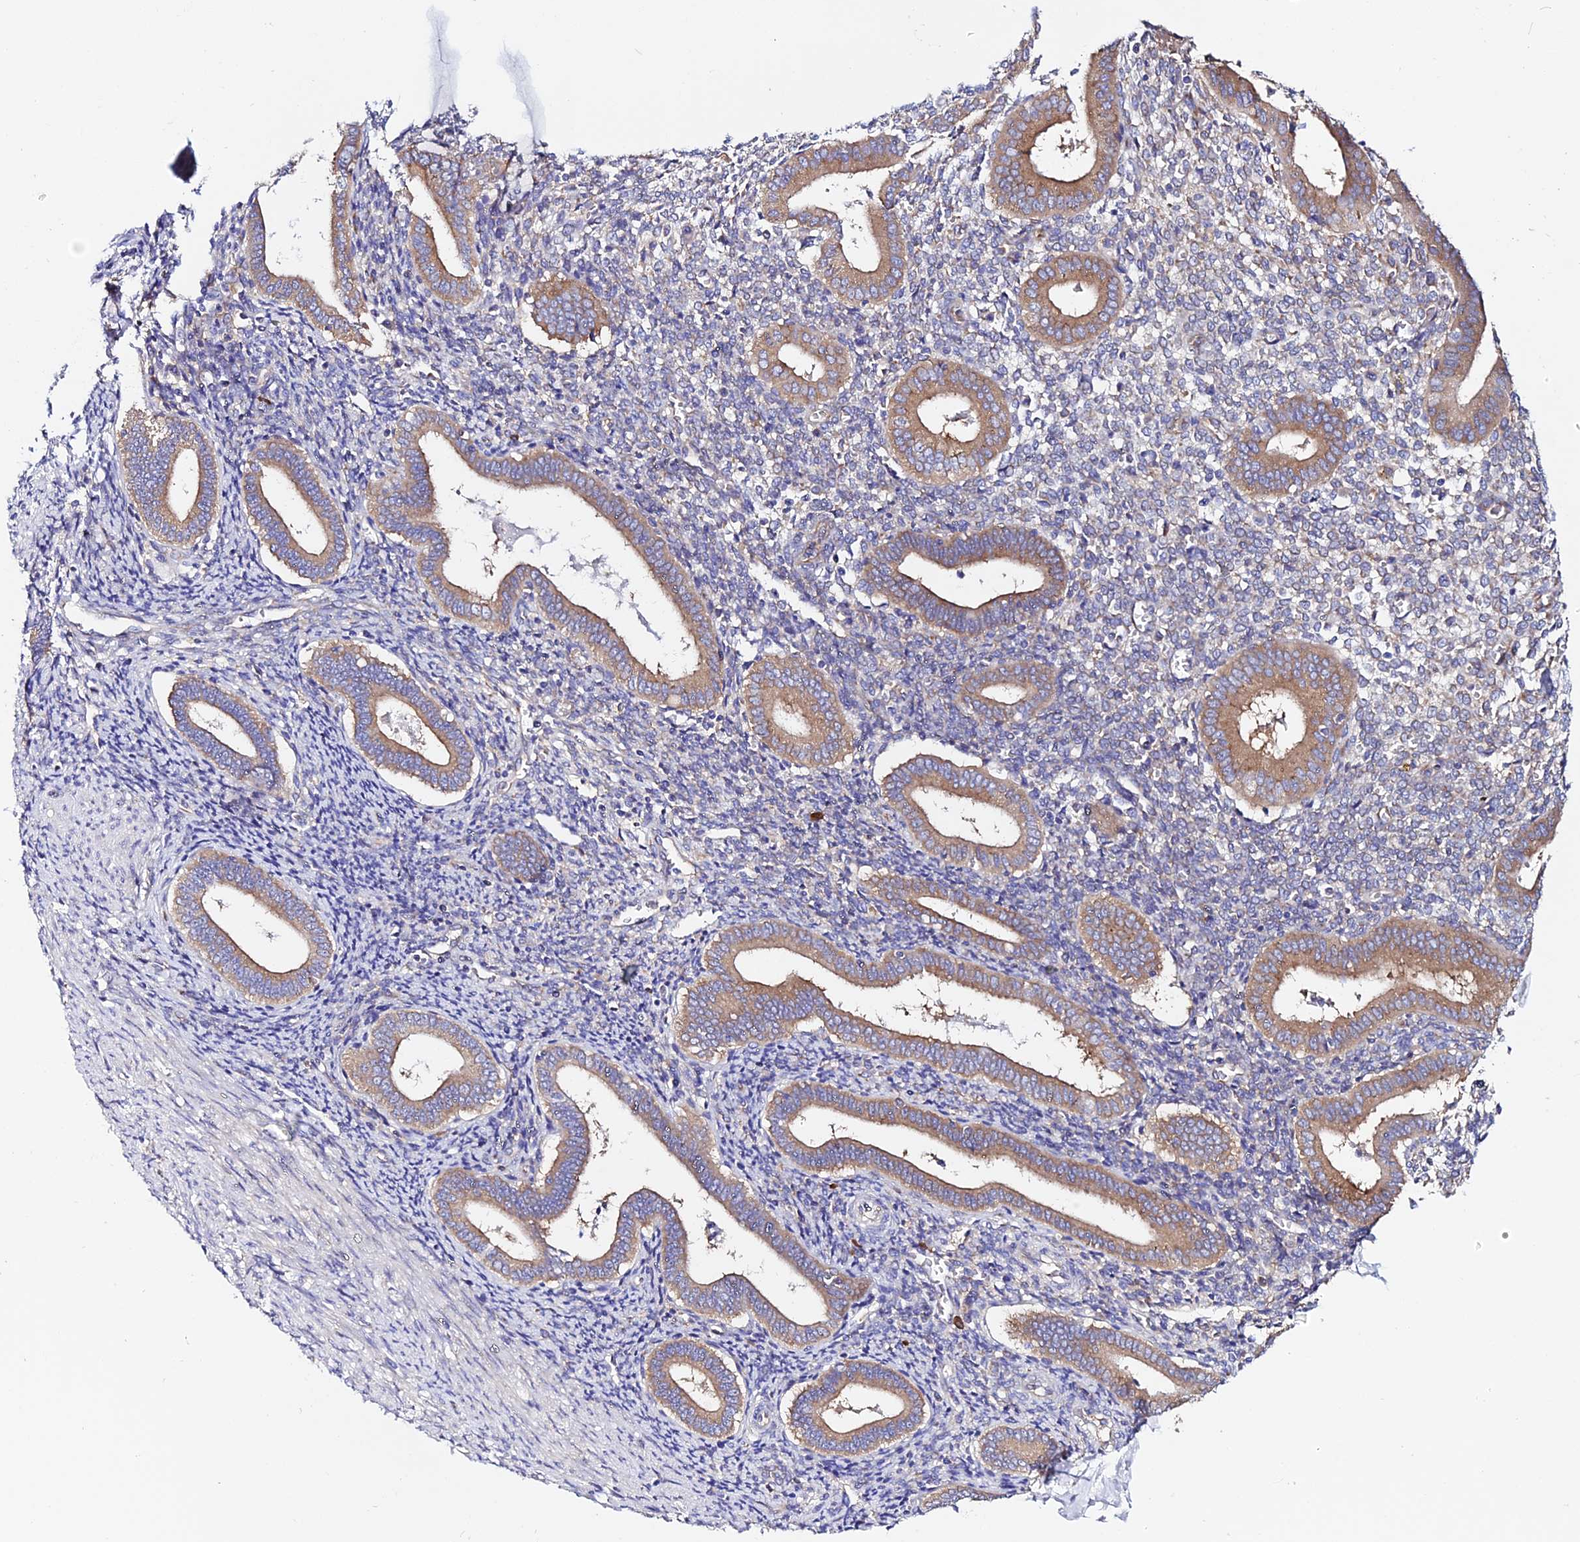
{"staining": {"intensity": "moderate", "quantity": "<25%", "location": "cytoplasmic/membranous"}, "tissue": "endometrium", "cell_type": "Cells in endometrial stroma", "image_type": "normal", "snomed": [{"axis": "morphology", "description": "Normal tissue, NOS"}, {"axis": "topography", "description": "Endometrium"}], "caption": "High-magnification brightfield microscopy of benign endometrium stained with DAB (brown) and counterstained with hematoxylin (blue). cells in endometrial stroma exhibit moderate cytoplasmic/membranous positivity is seen in approximately<25% of cells. Nuclei are stained in blue.", "gene": "EEF1G", "patient": {"sex": "female", "age": 44}}